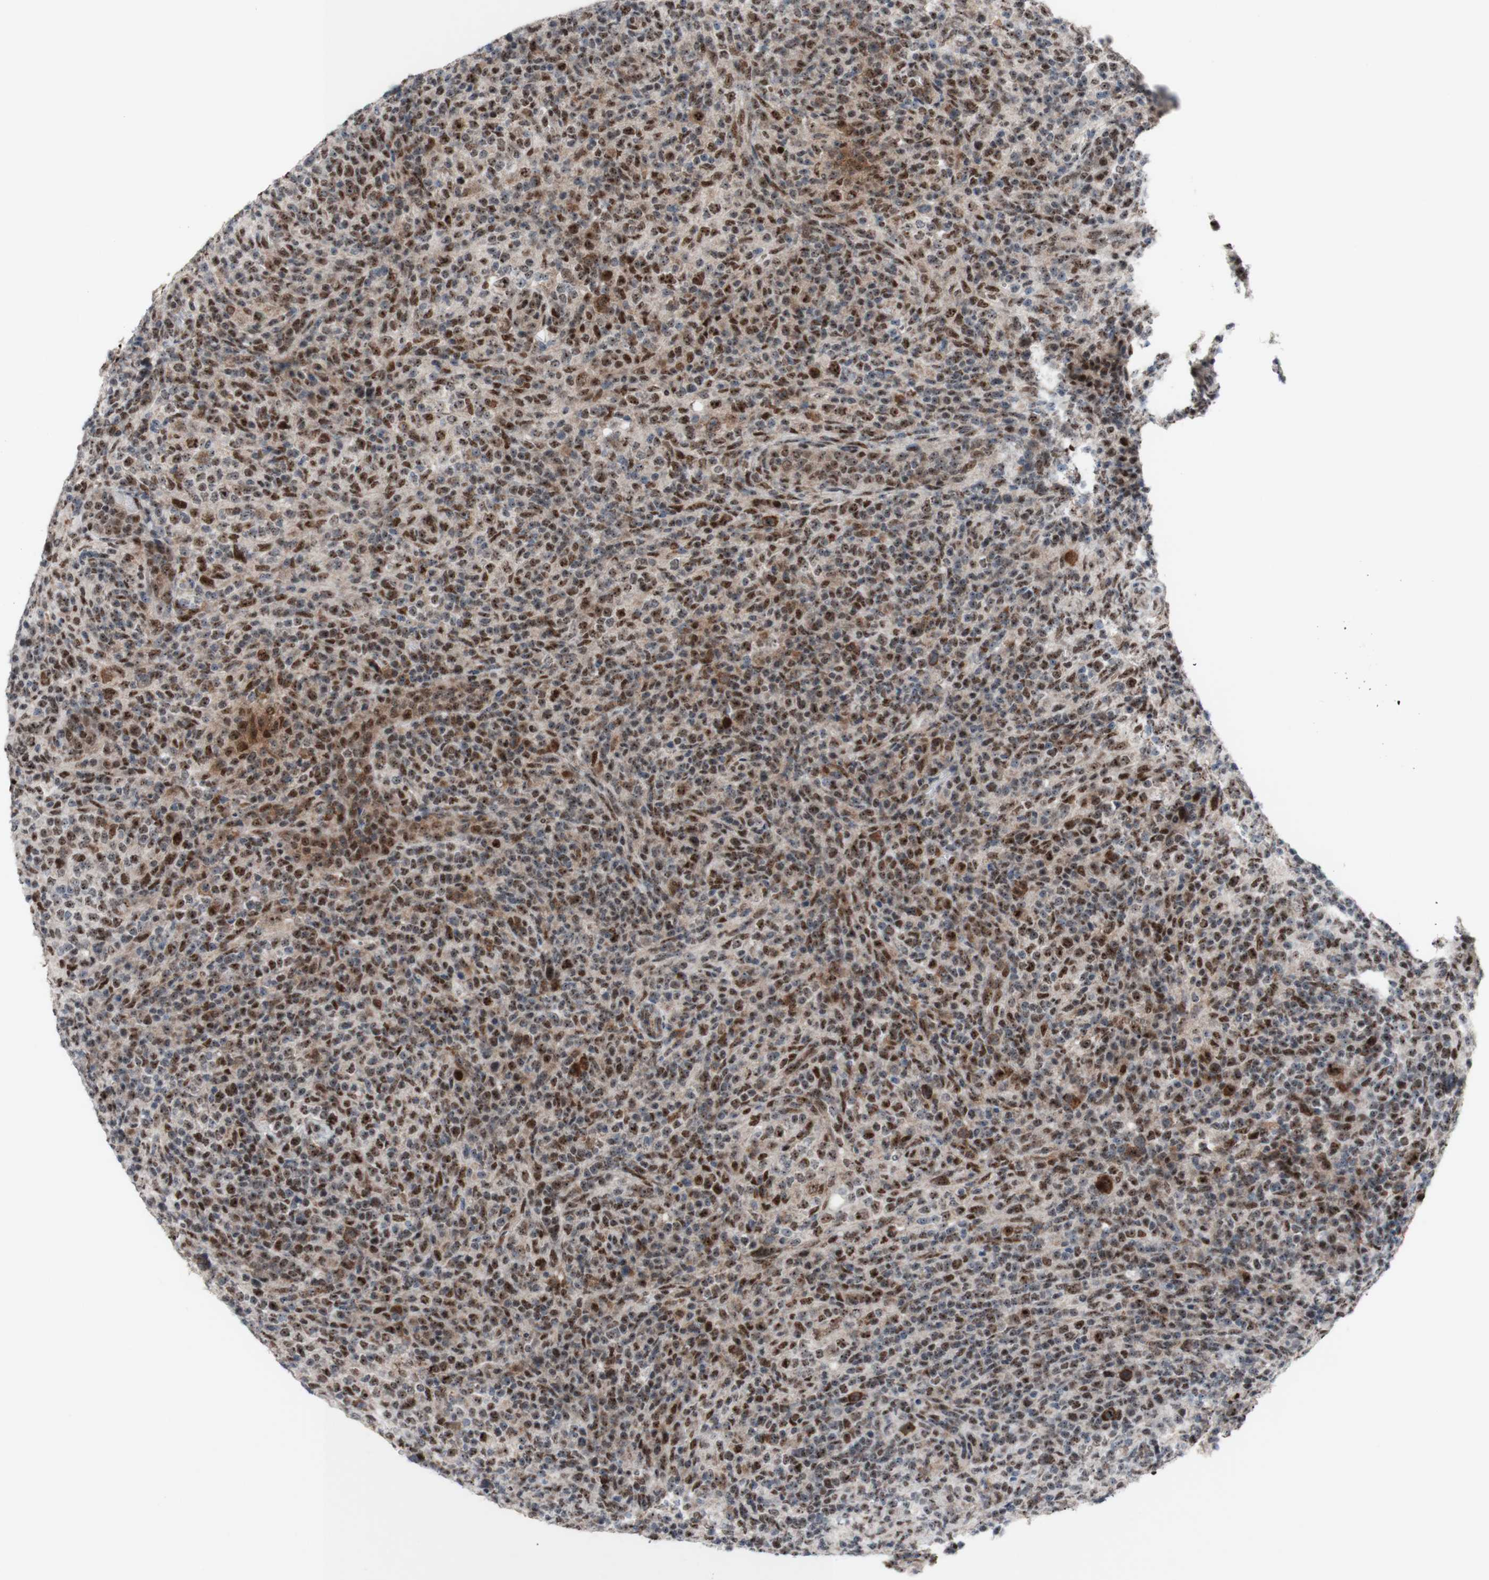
{"staining": {"intensity": "moderate", "quantity": ">75%", "location": "nuclear"}, "tissue": "lymphoma", "cell_type": "Tumor cells", "image_type": "cancer", "snomed": [{"axis": "morphology", "description": "Malignant lymphoma, non-Hodgkin's type, High grade"}, {"axis": "topography", "description": "Lymph node"}], "caption": "This is an image of IHC staining of lymphoma, which shows moderate expression in the nuclear of tumor cells.", "gene": "POLR1A", "patient": {"sex": "female", "age": 76}}